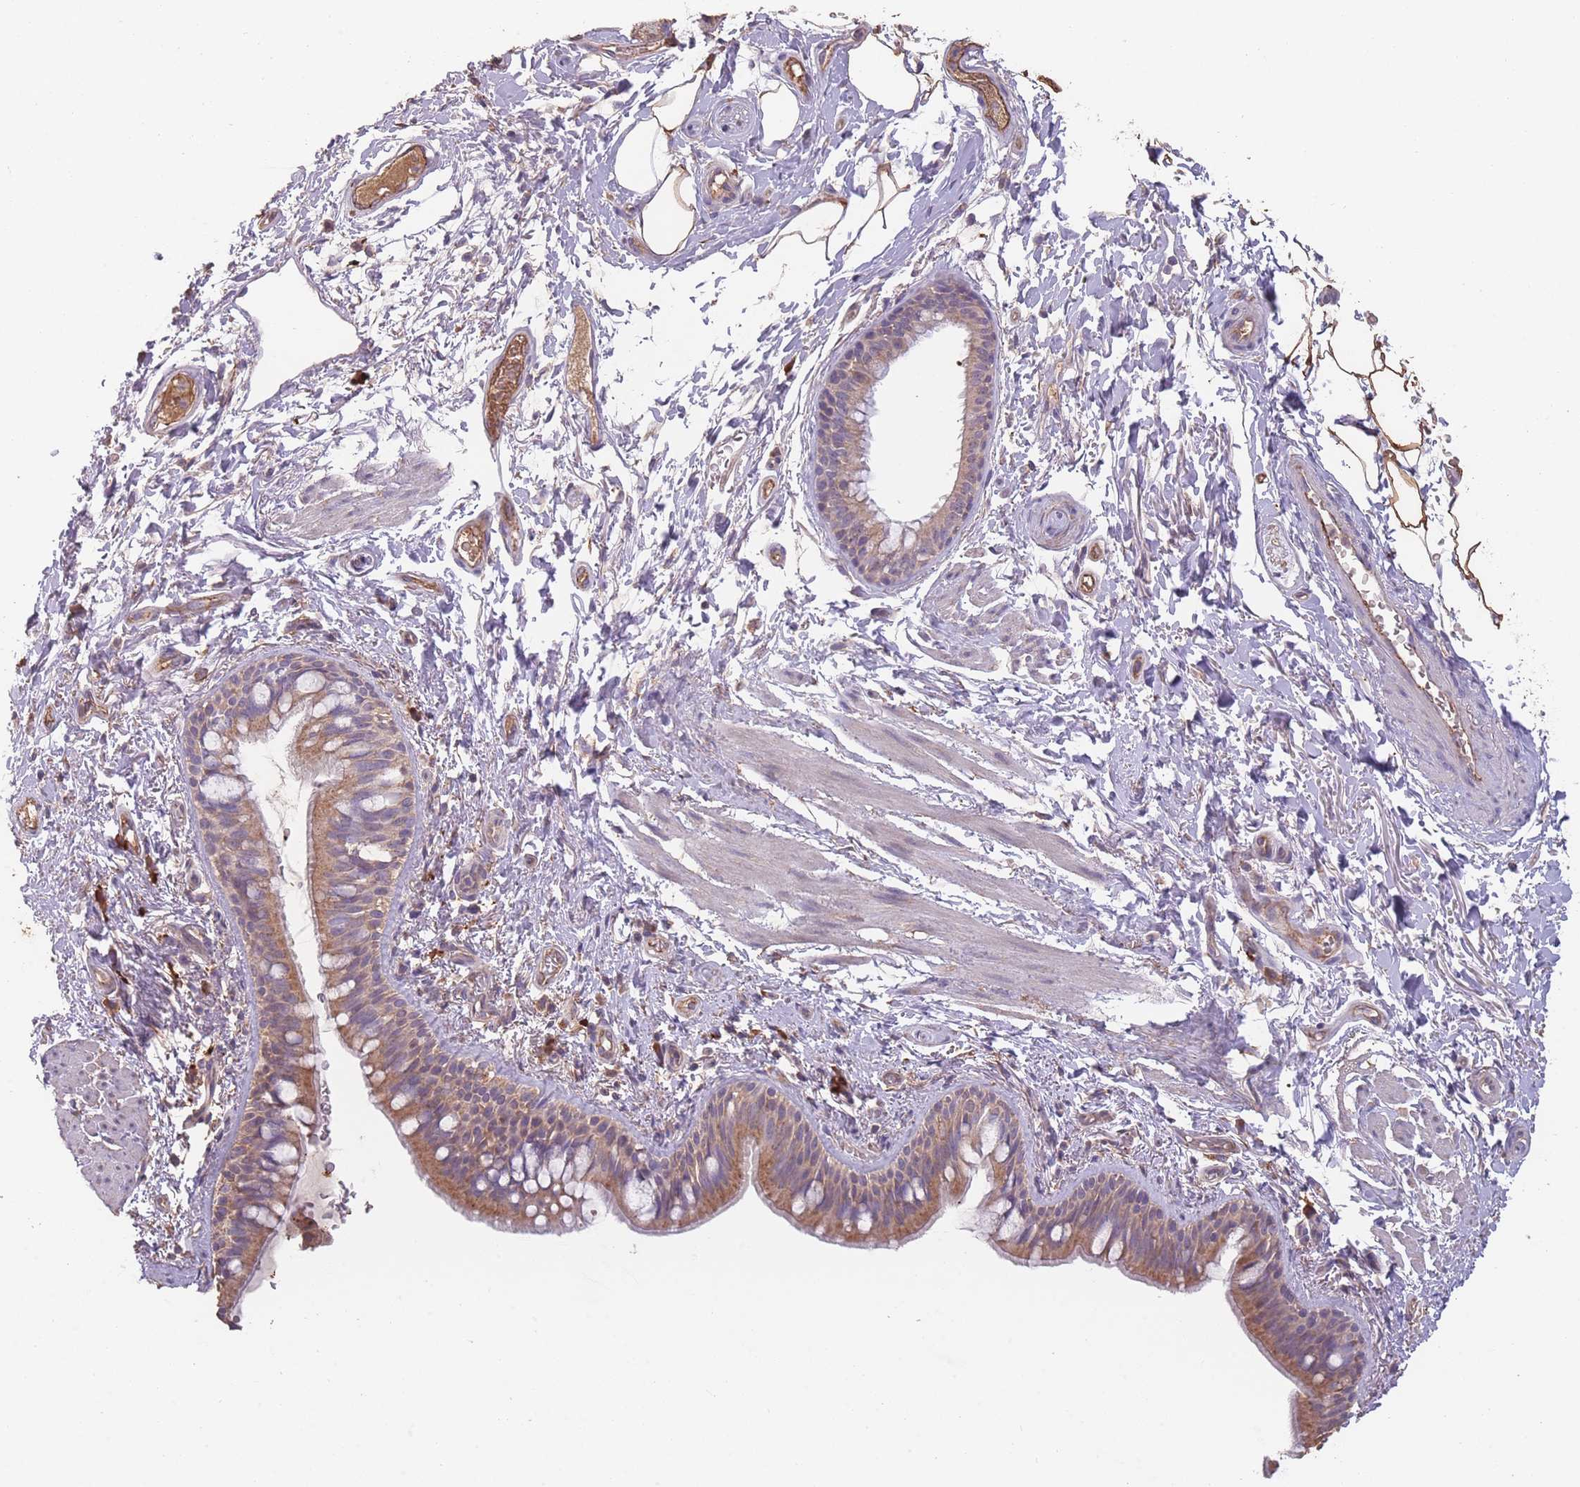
{"staining": {"intensity": "moderate", "quantity": ">75%", "location": "cytoplasmic/membranous"}, "tissue": "bronchus", "cell_type": "Respiratory epithelial cells", "image_type": "normal", "snomed": [{"axis": "morphology", "description": "Normal tissue, NOS"}, {"axis": "topography", "description": "Lymph node"}, {"axis": "topography", "description": "Cartilage tissue"}, {"axis": "topography", "description": "Bronchus"}], "caption": "A micrograph of human bronchus stained for a protein shows moderate cytoplasmic/membranous brown staining in respiratory epithelial cells. Using DAB (3,3'-diaminobenzidine) (brown) and hematoxylin (blue) stains, captured at high magnification using brightfield microscopy.", "gene": "SANBR", "patient": {"sex": "female", "age": 70}}